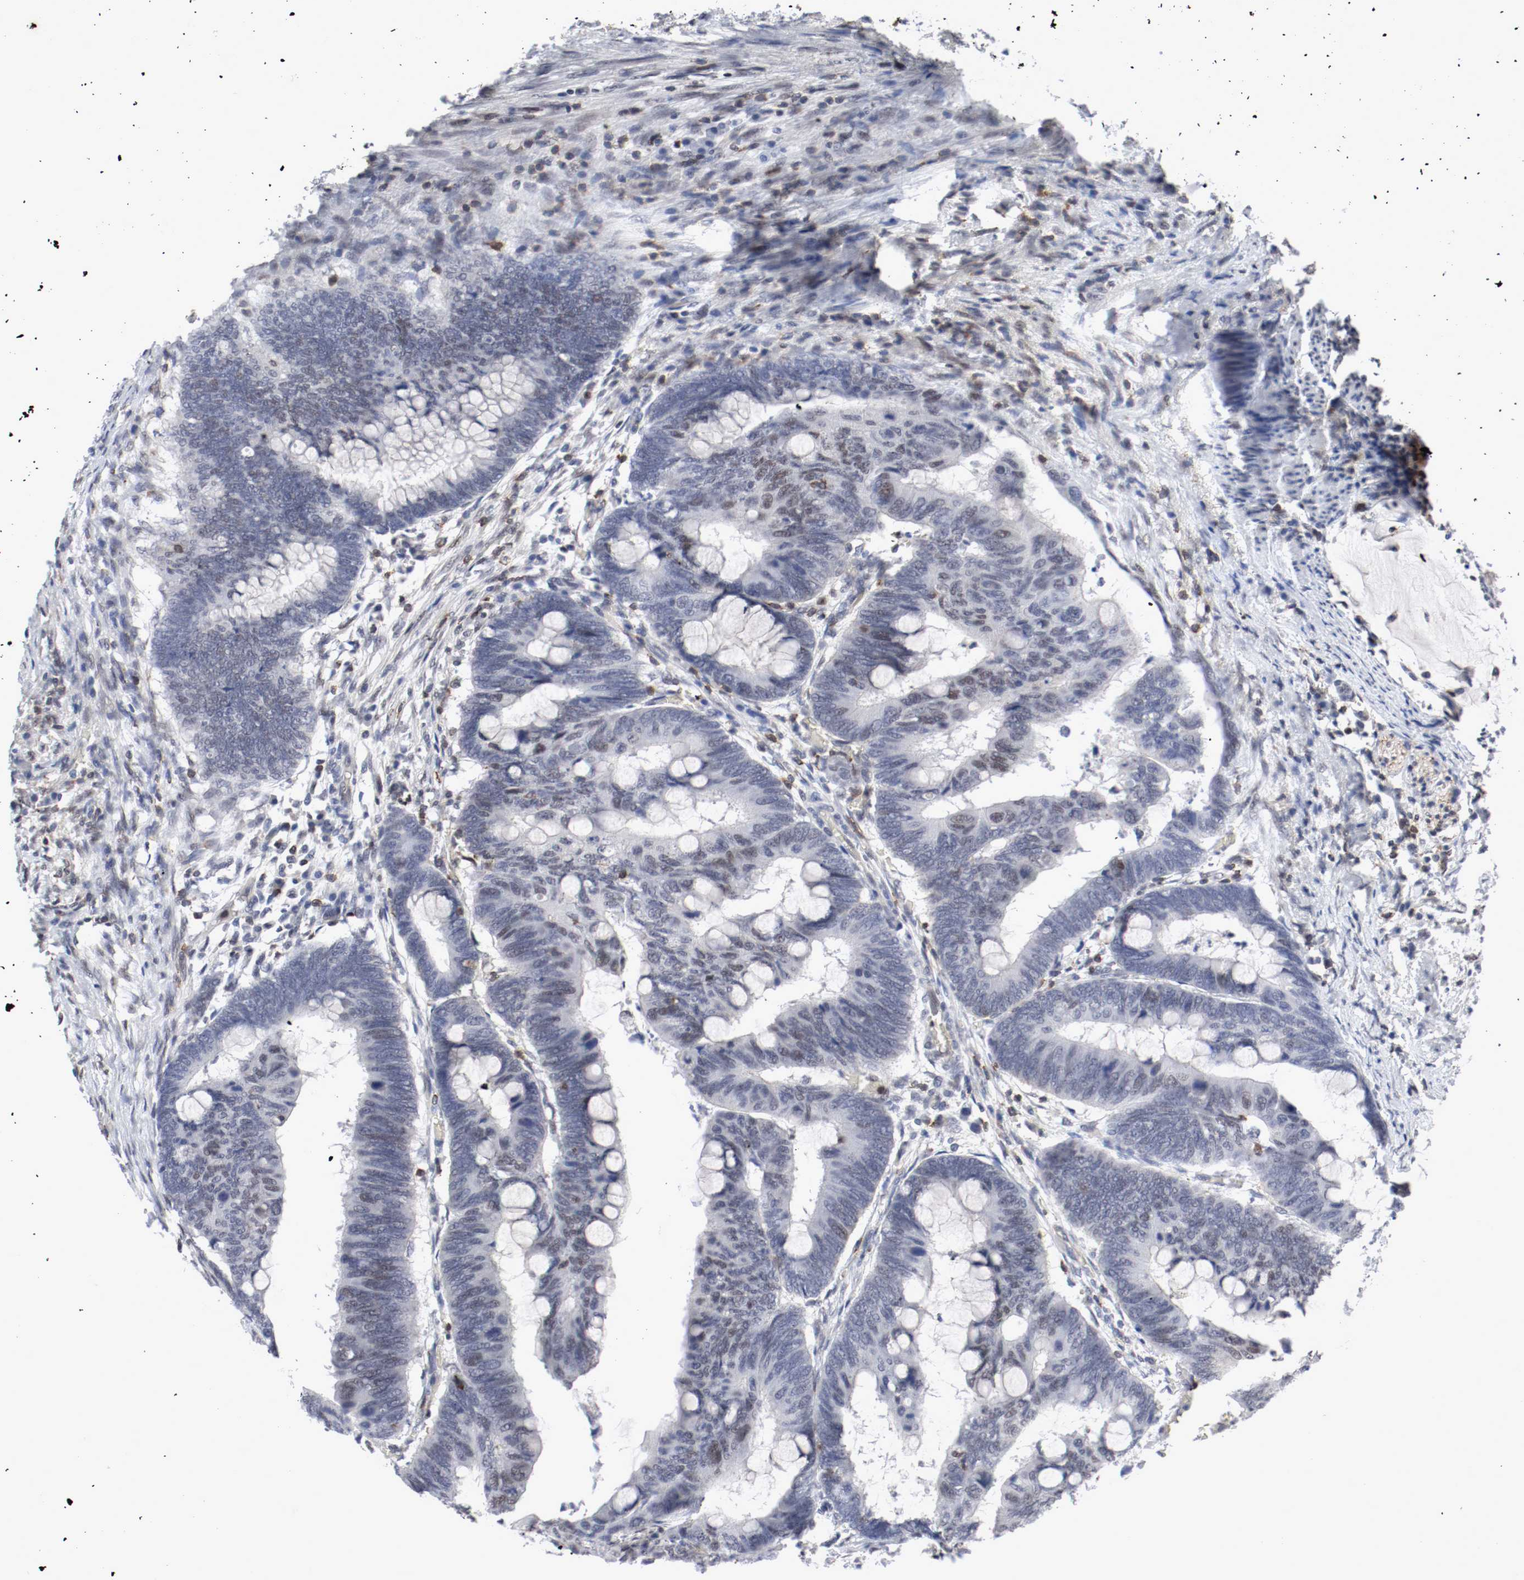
{"staining": {"intensity": "negative", "quantity": "none", "location": "none"}, "tissue": "colorectal cancer", "cell_type": "Tumor cells", "image_type": "cancer", "snomed": [{"axis": "morphology", "description": "Normal tissue, NOS"}, {"axis": "morphology", "description": "Adenocarcinoma, NOS"}, {"axis": "topography", "description": "Rectum"}, {"axis": "topography", "description": "Peripheral nerve tissue"}], "caption": "Tumor cells show no significant positivity in colorectal cancer (adenocarcinoma). Brightfield microscopy of immunohistochemistry stained with DAB (3,3'-diaminobenzidine) (brown) and hematoxylin (blue), captured at high magnification.", "gene": "JUND", "patient": {"sex": "male", "age": 92}}